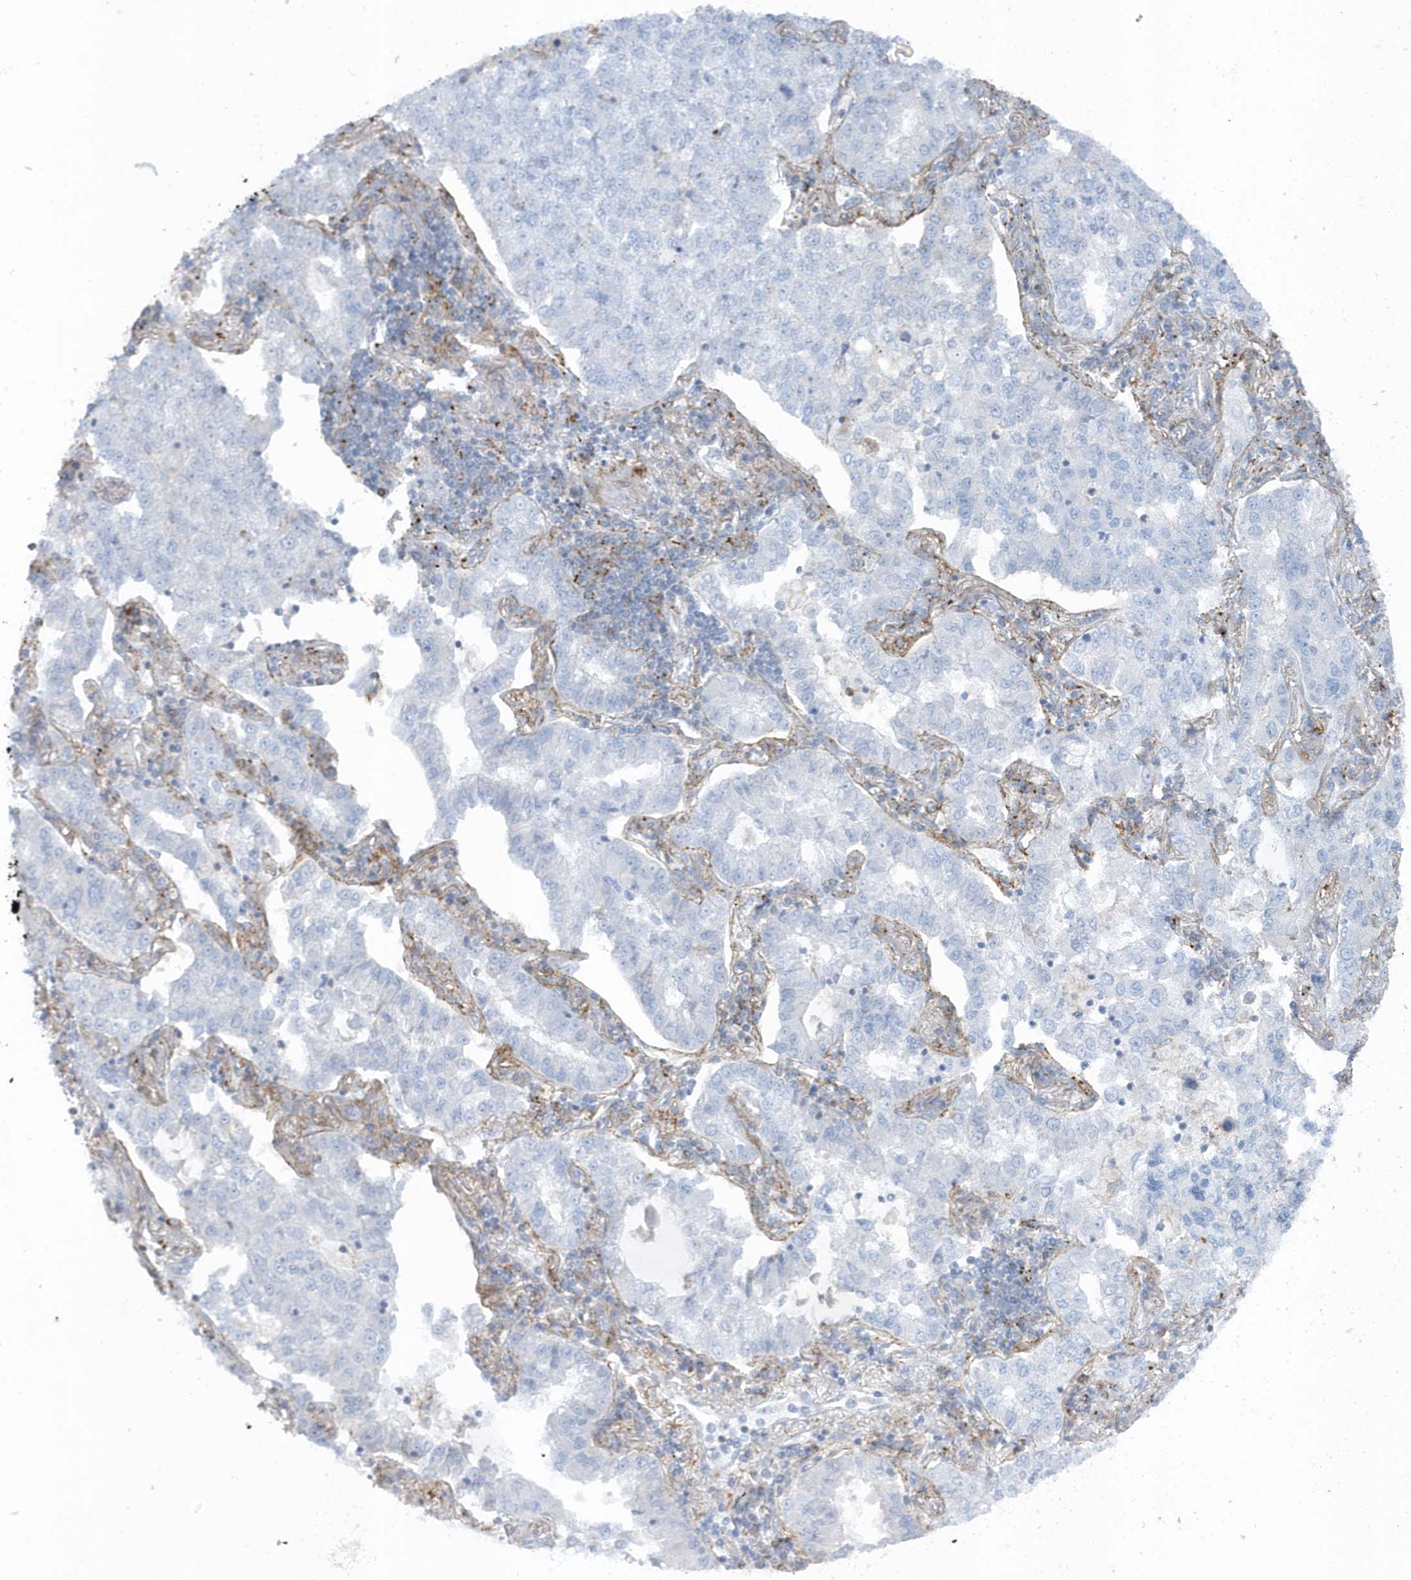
{"staining": {"intensity": "negative", "quantity": "none", "location": "none"}, "tissue": "lung cancer", "cell_type": "Tumor cells", "image_type": "cancer", "snomed": [{"axis": "morphology", "description": "Adenocarcinoma, NOS"}, {"axis": "topography", "description": "Lung"}], "caption": "Tumor cells show no significant staining in lung adenocarcinoma.", "gene": "CACNB2", "patient": {"sex": "male", "age": 49}}